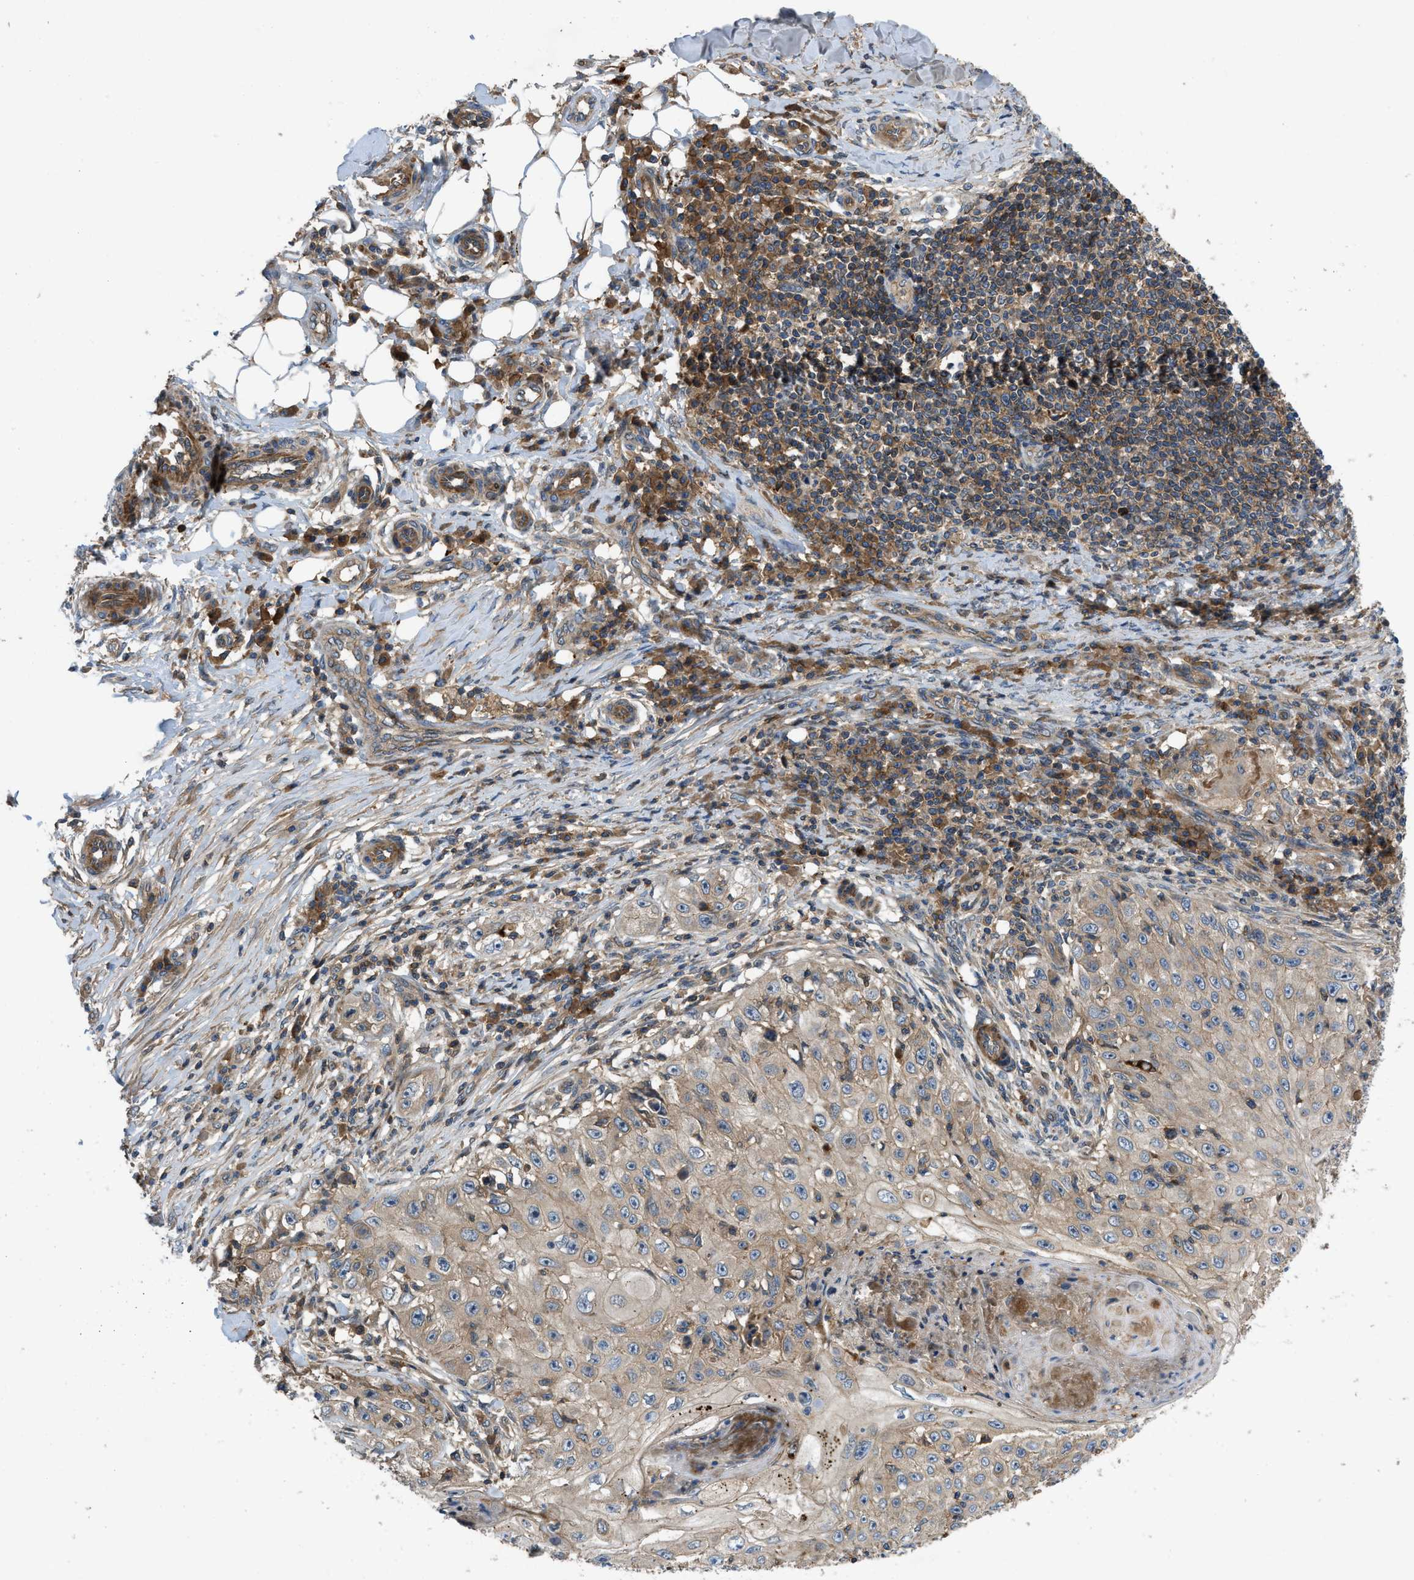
{"staining": {"intensity": "weak", "quantity": ">75%", "location": "cytoplasmic/membranous"}, "tissue": "skin cancer", "cell_type": "Tumor cells", "image_type": "cancer", "snomed": [{"axis": "morphology", "description": "Squamous cell carcinoma, NOS"}, {"axis": "topography", "description": "Skin"}], "caption": "A brown stain shows weak cytoplasmic/membranous staining of a protein in human skin cancer (squamous cell carcinoma) tumor cells.", "gene": "CNNM3", "patient": {"sex": "male", "age": 86}}